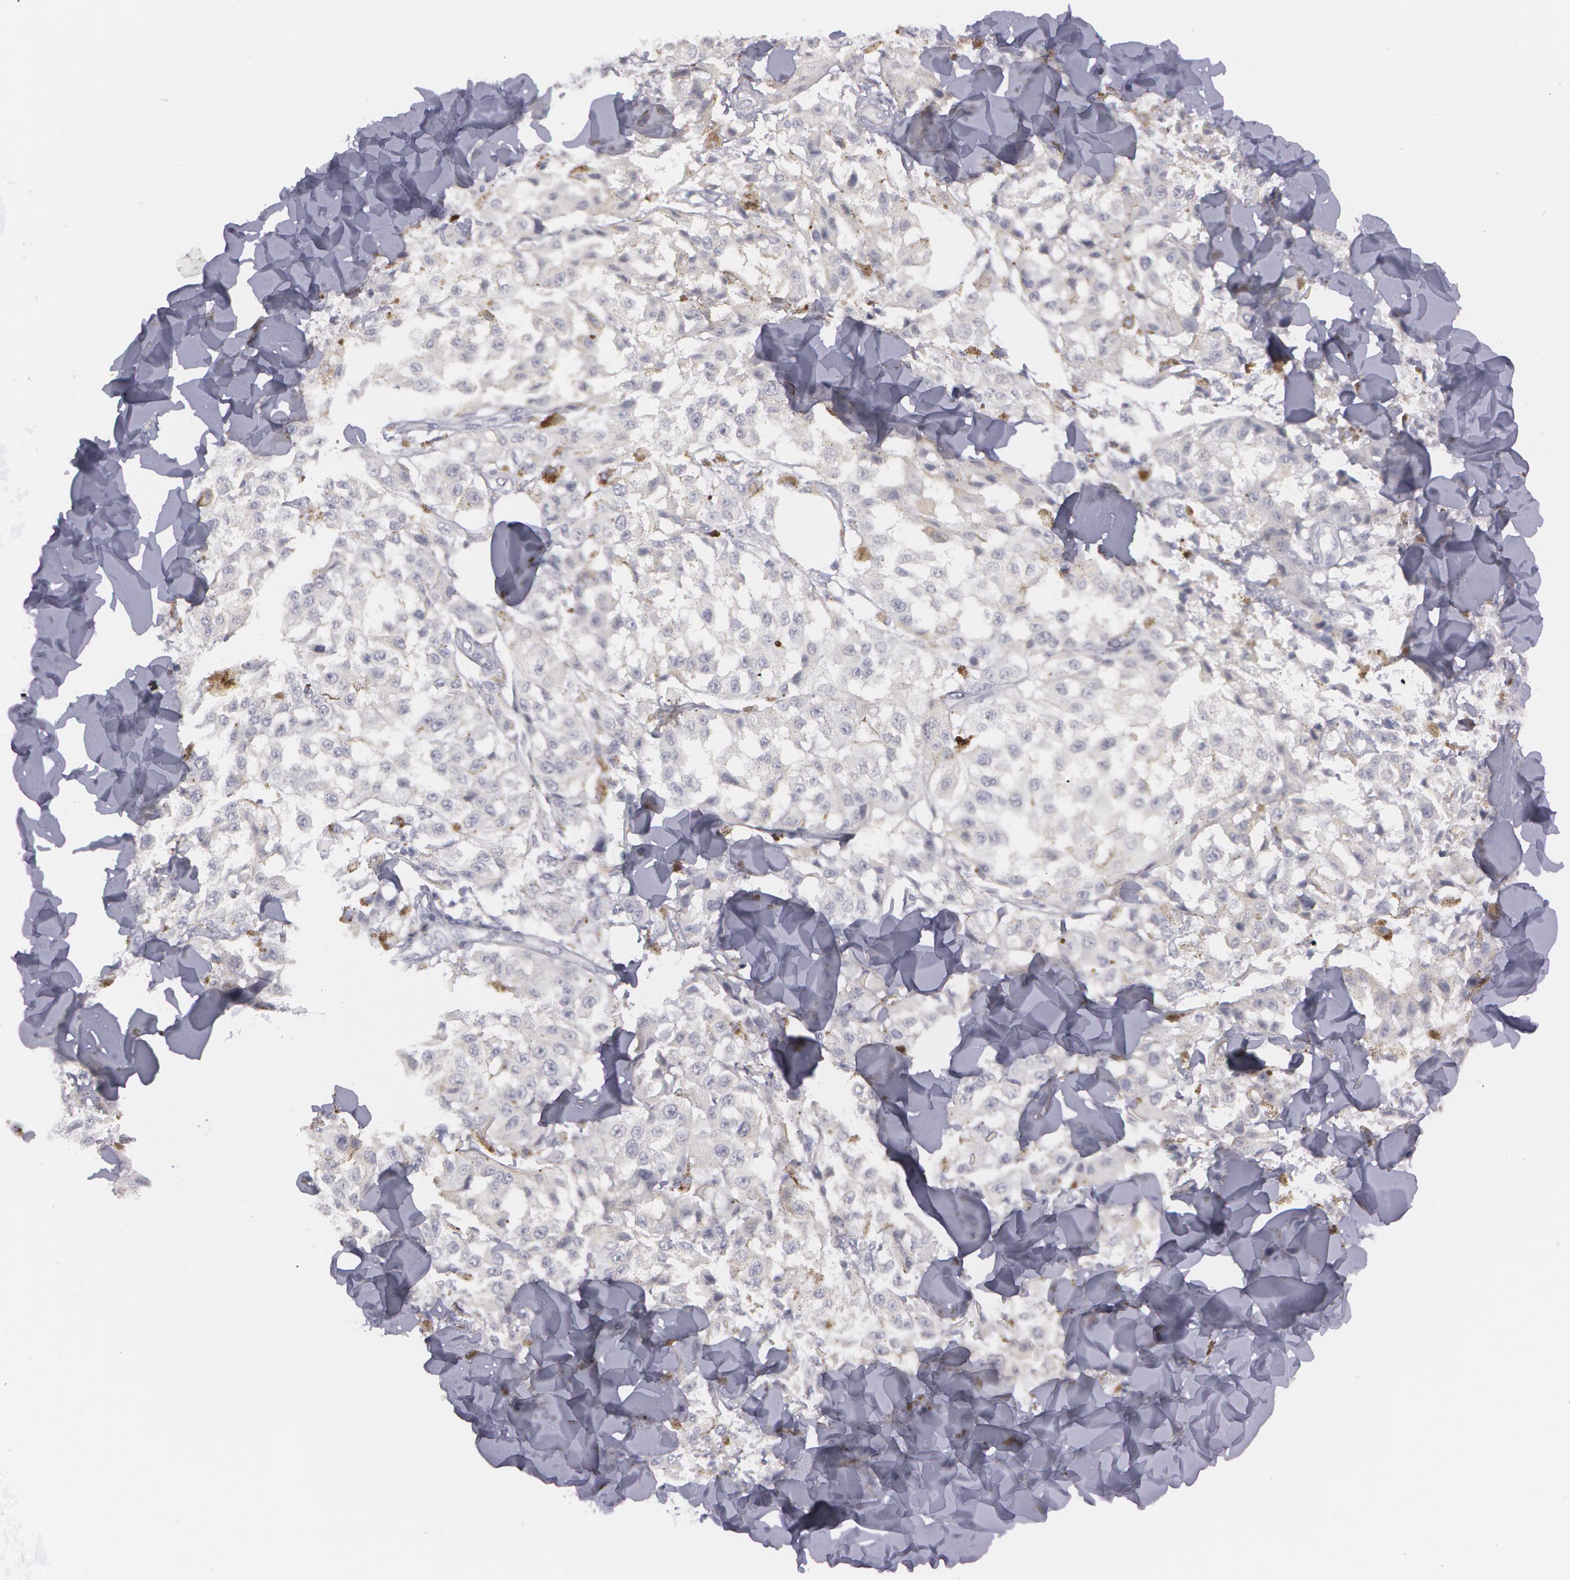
{"staining": {"intensity": "negative", "quantity": "none", "location": "none"}, "tissue": "melanoma", "cell_type": "Tumor cells", "image_type": "cancer", "snomed": [{"axis": "morphology", "description": "Malignant melanoma, NOS"}, {"axis": "topography", "description": "Skin"}], "caption": "This is a photomicrograph of immunohistochemistry (IHC) staining of melanoma, which shows no expression in tumor cells.", "gene": "IL1RN", "patient": {"sex": "female", "age": 64}}